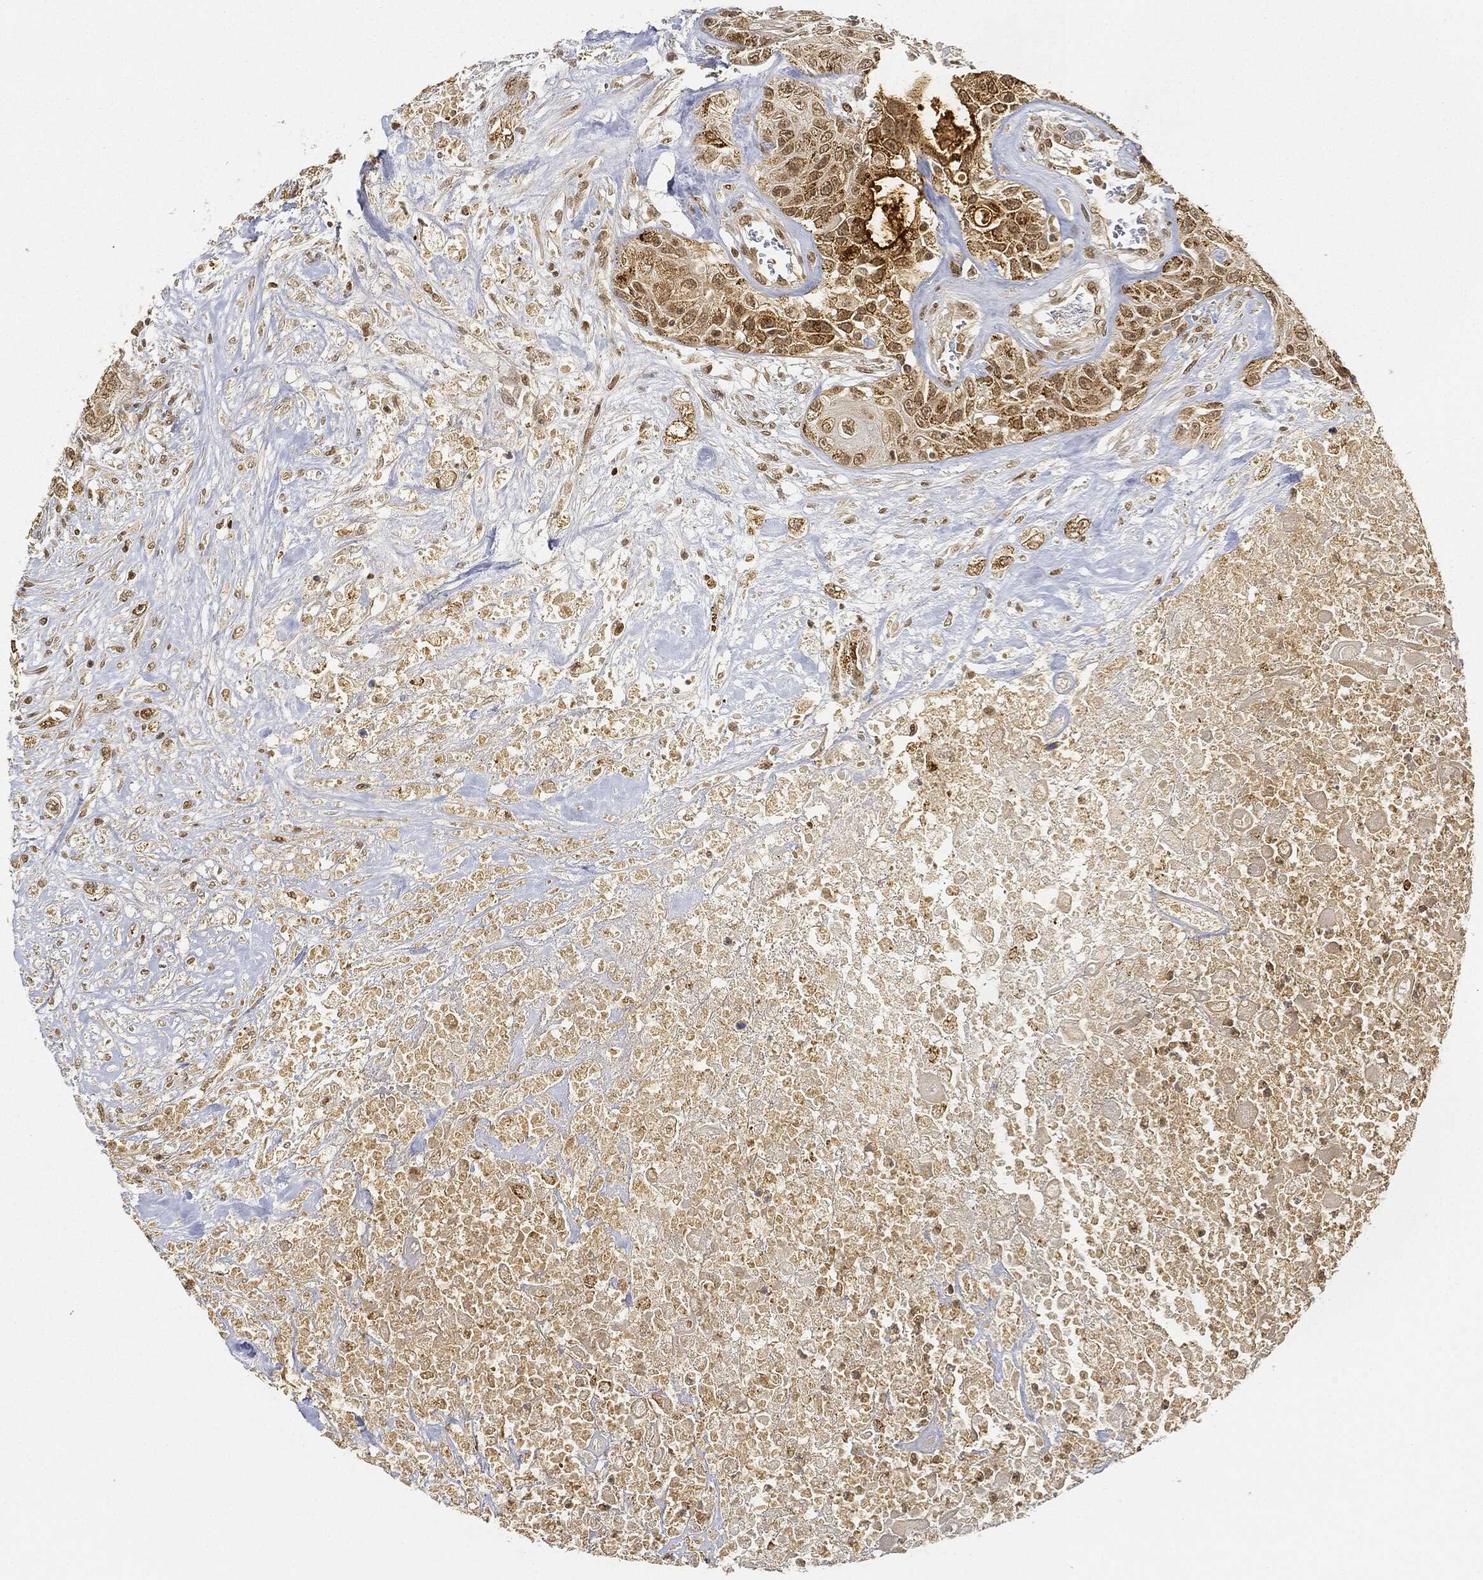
{"staining": {"intensity": "moderate", "quantity": "25%-75%", "location": "nuclear"}, "tissue": "urothelial cancer", "cell_type": "Tumor cells", "image_type": "cancer", "snomed": [{"axis": "morphology", "description": "Urothelial carcinoma, High grade"}, {"axis": "topography", "description": "Urinary bladder"}], "caption": "The micrograph demonstrates staining of urothelial carcinoma (high-grade), revealing moderate nuclear protein positivity (brown color) within tumor cells.", "gene": "CIB1", "patient": {"sex": "female", "age": 56}}